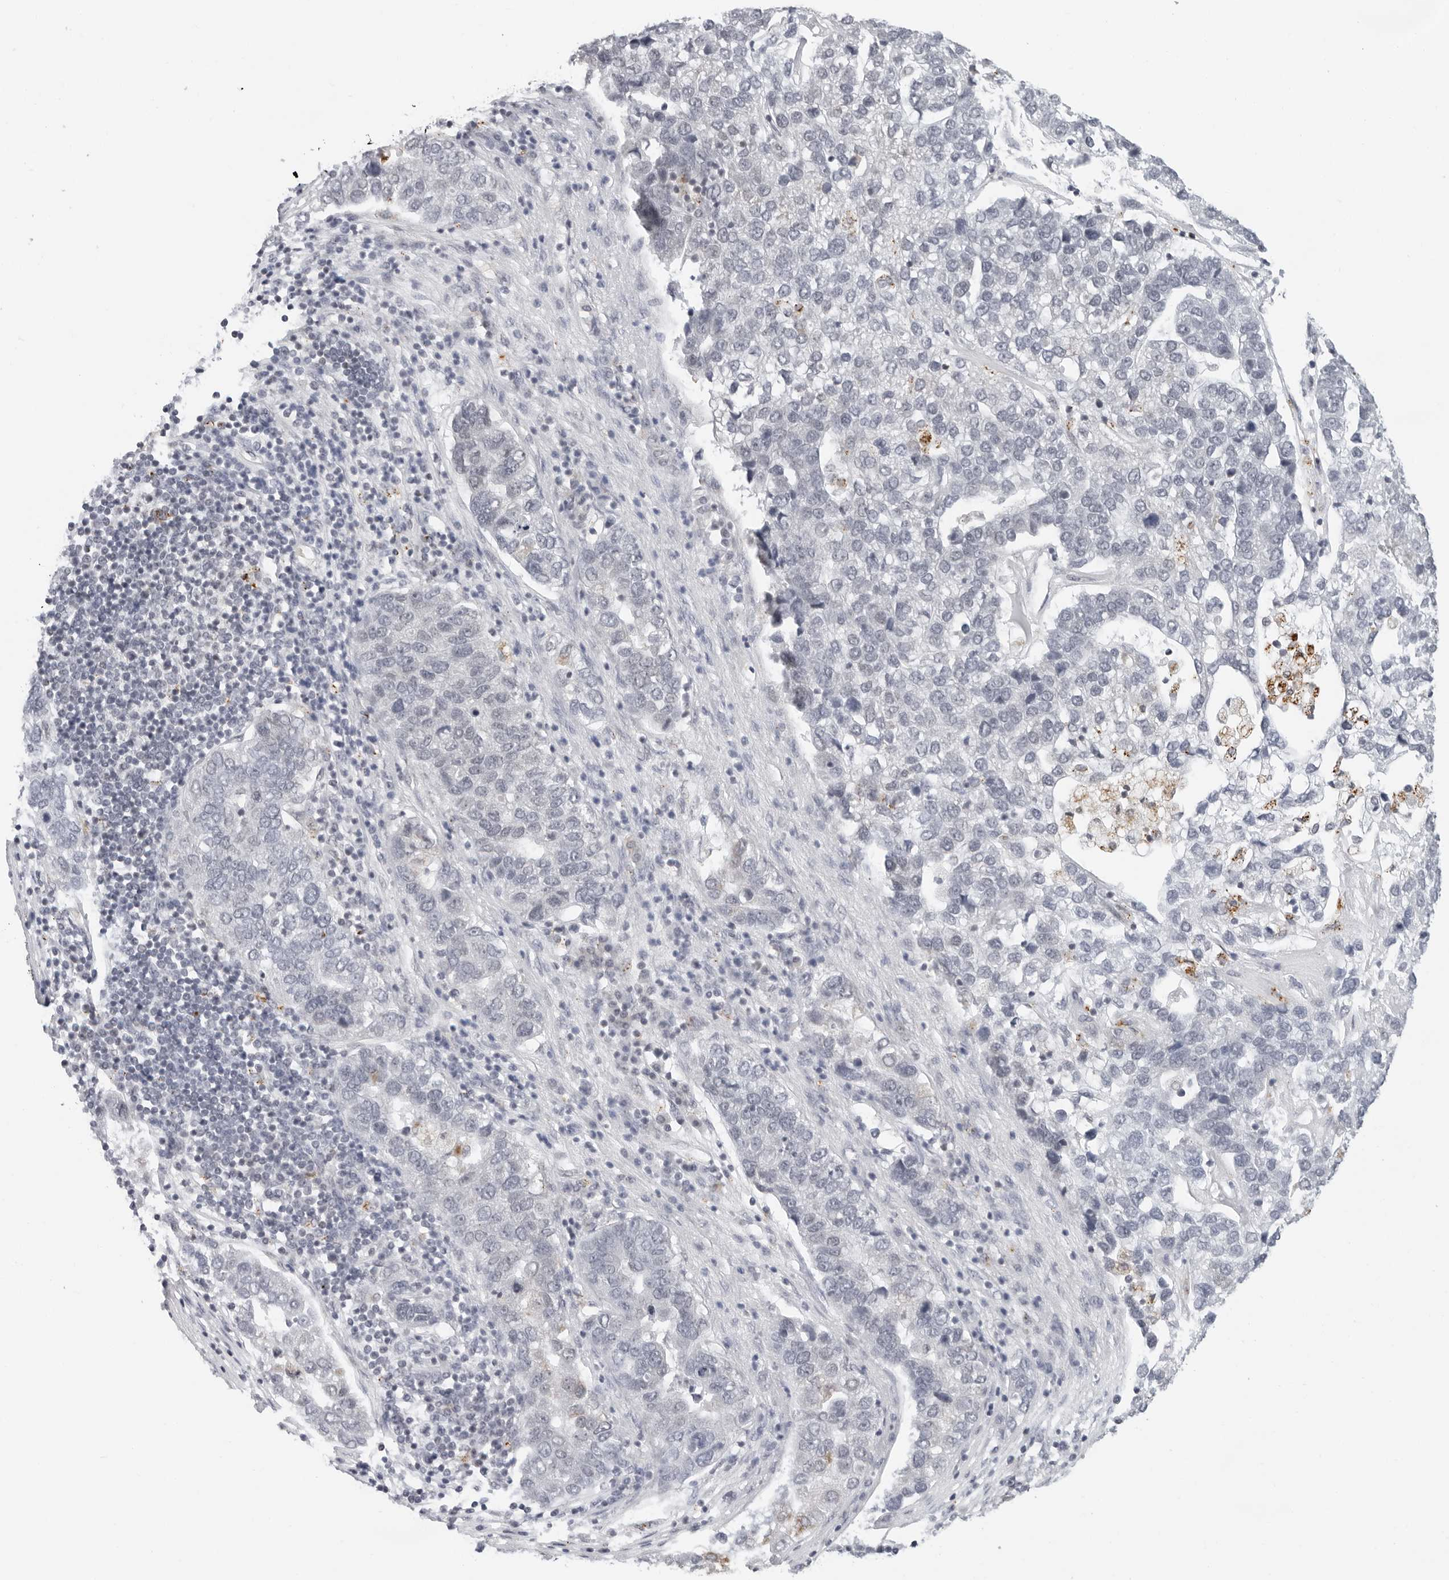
{"staining": {"intensity": "negative", "quantity": "none", "location": "none"}, "tissue": "pancreatic cancer", "cell_type": "Tumor cells", "image_type": "cancer", "snomed": [{"axis": "morphology", "description": "Adenocarcinoma, NOS"}, {"axis": "topography", "description": "Pancreas"}], "caption": "IHC image of human adenocarcinoma (pancreatic) stained for a protein (brown), which shows no positivity in tumor cells. (Stains: DAB immunohistochemistry (IHC) with hematoxylin counter stain, Microscopy: brightfield microscopy at high magnification).", "gene": "TOX4", "patient": {"sex": "female", "age": 61}}